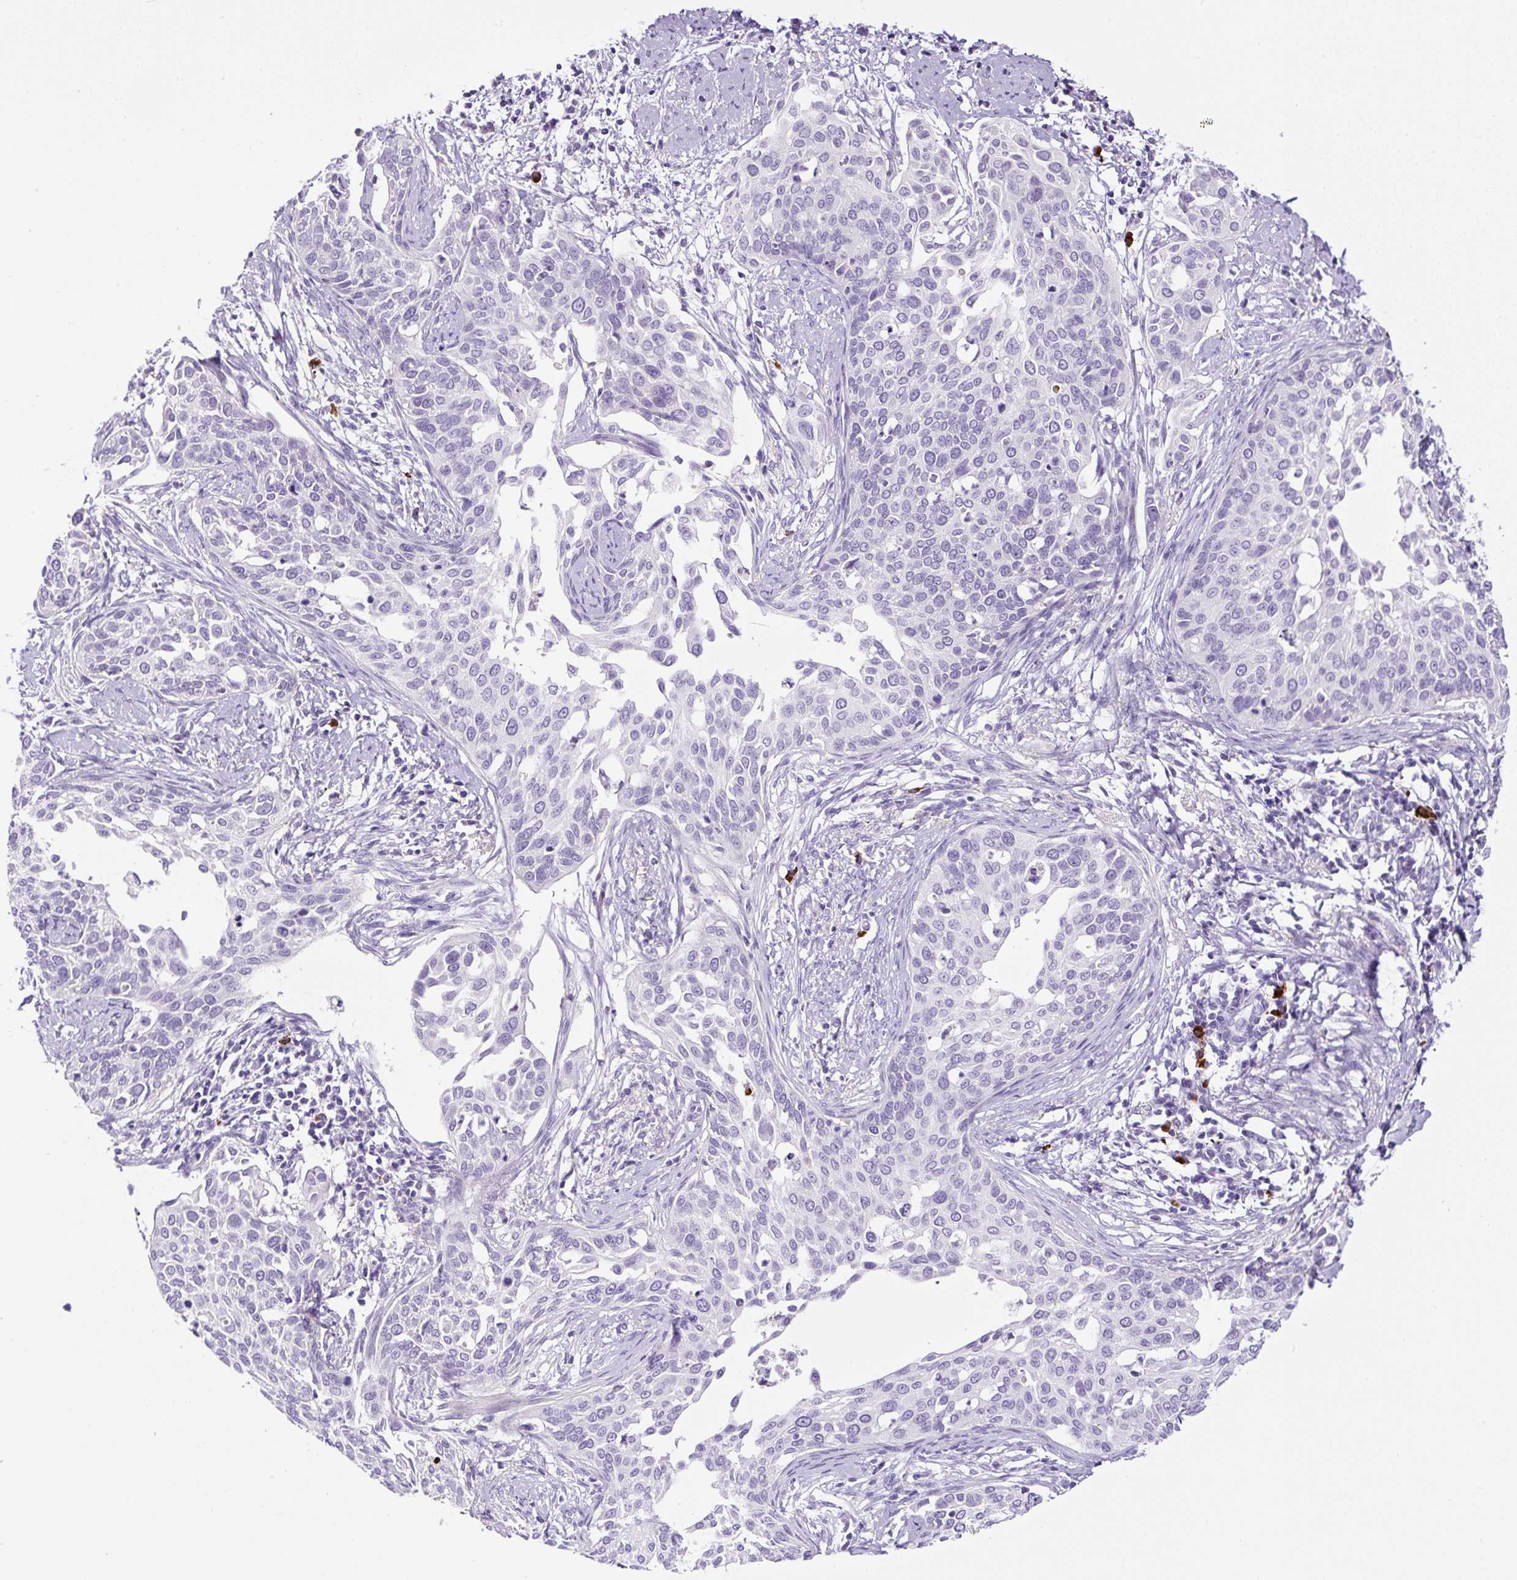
{"staining": {"intensity": "negative", "quantity": "none", "location": "none"}, "tissue": "cervical cancer", "cell_type": "Tumor cells", "image_type": "cancer", "snomed": [{"axis": "morphology", "description": "Squamous cell carcinoma, NOS"}, {"axis": "topography", "description": "Cervix"}], "caption": "A micrograph of squamous cell carcinoma (cervical) stained for a protein exhibits no brown staining in tumor cells.", "gene": "RNF212B", "patient": {"sex": "female", "age": 44}}